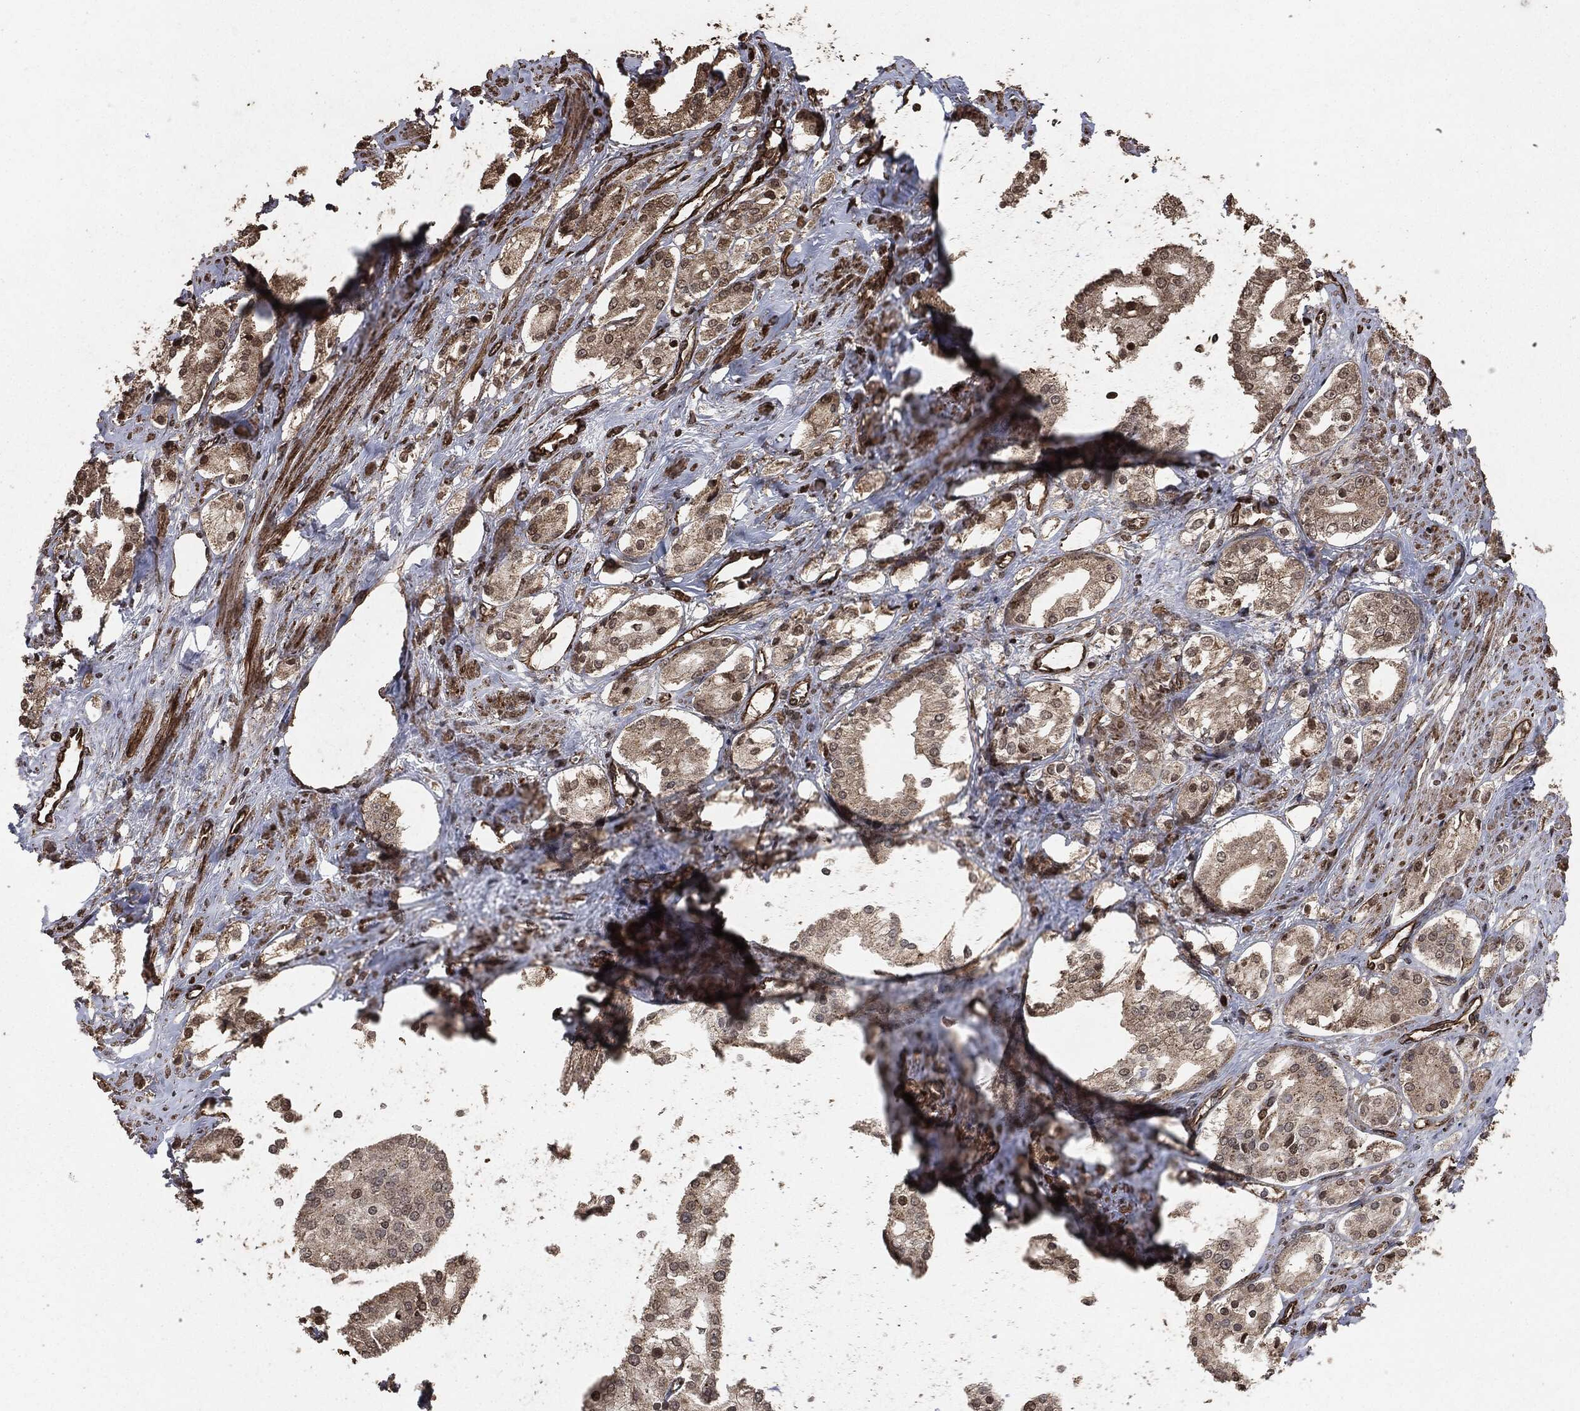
{"staining": {"intensity": "moderate", "quantity": "<25%", "location": "nuclear"}, "tissue": "prostate cancer", "cell_type": "Tumor cells", "image_type": "cancer", "snomed": [{"axis": "morphology", "description": "Adenocarcinoma, NOS"}, {"axis": "topography", "description": "Prostate and seminal vesicle, NOS"}, {"axis": "topography", "description": "Prostate"}], "caption": "Prostate cancer stained with DAB immunohistochemistry (IHC) demonstrates low levels of moderate nuclear staining in approximately <25% of tumor cells.", "gene": "EGFR", "patient": {"sex": "male", "age": 67}}